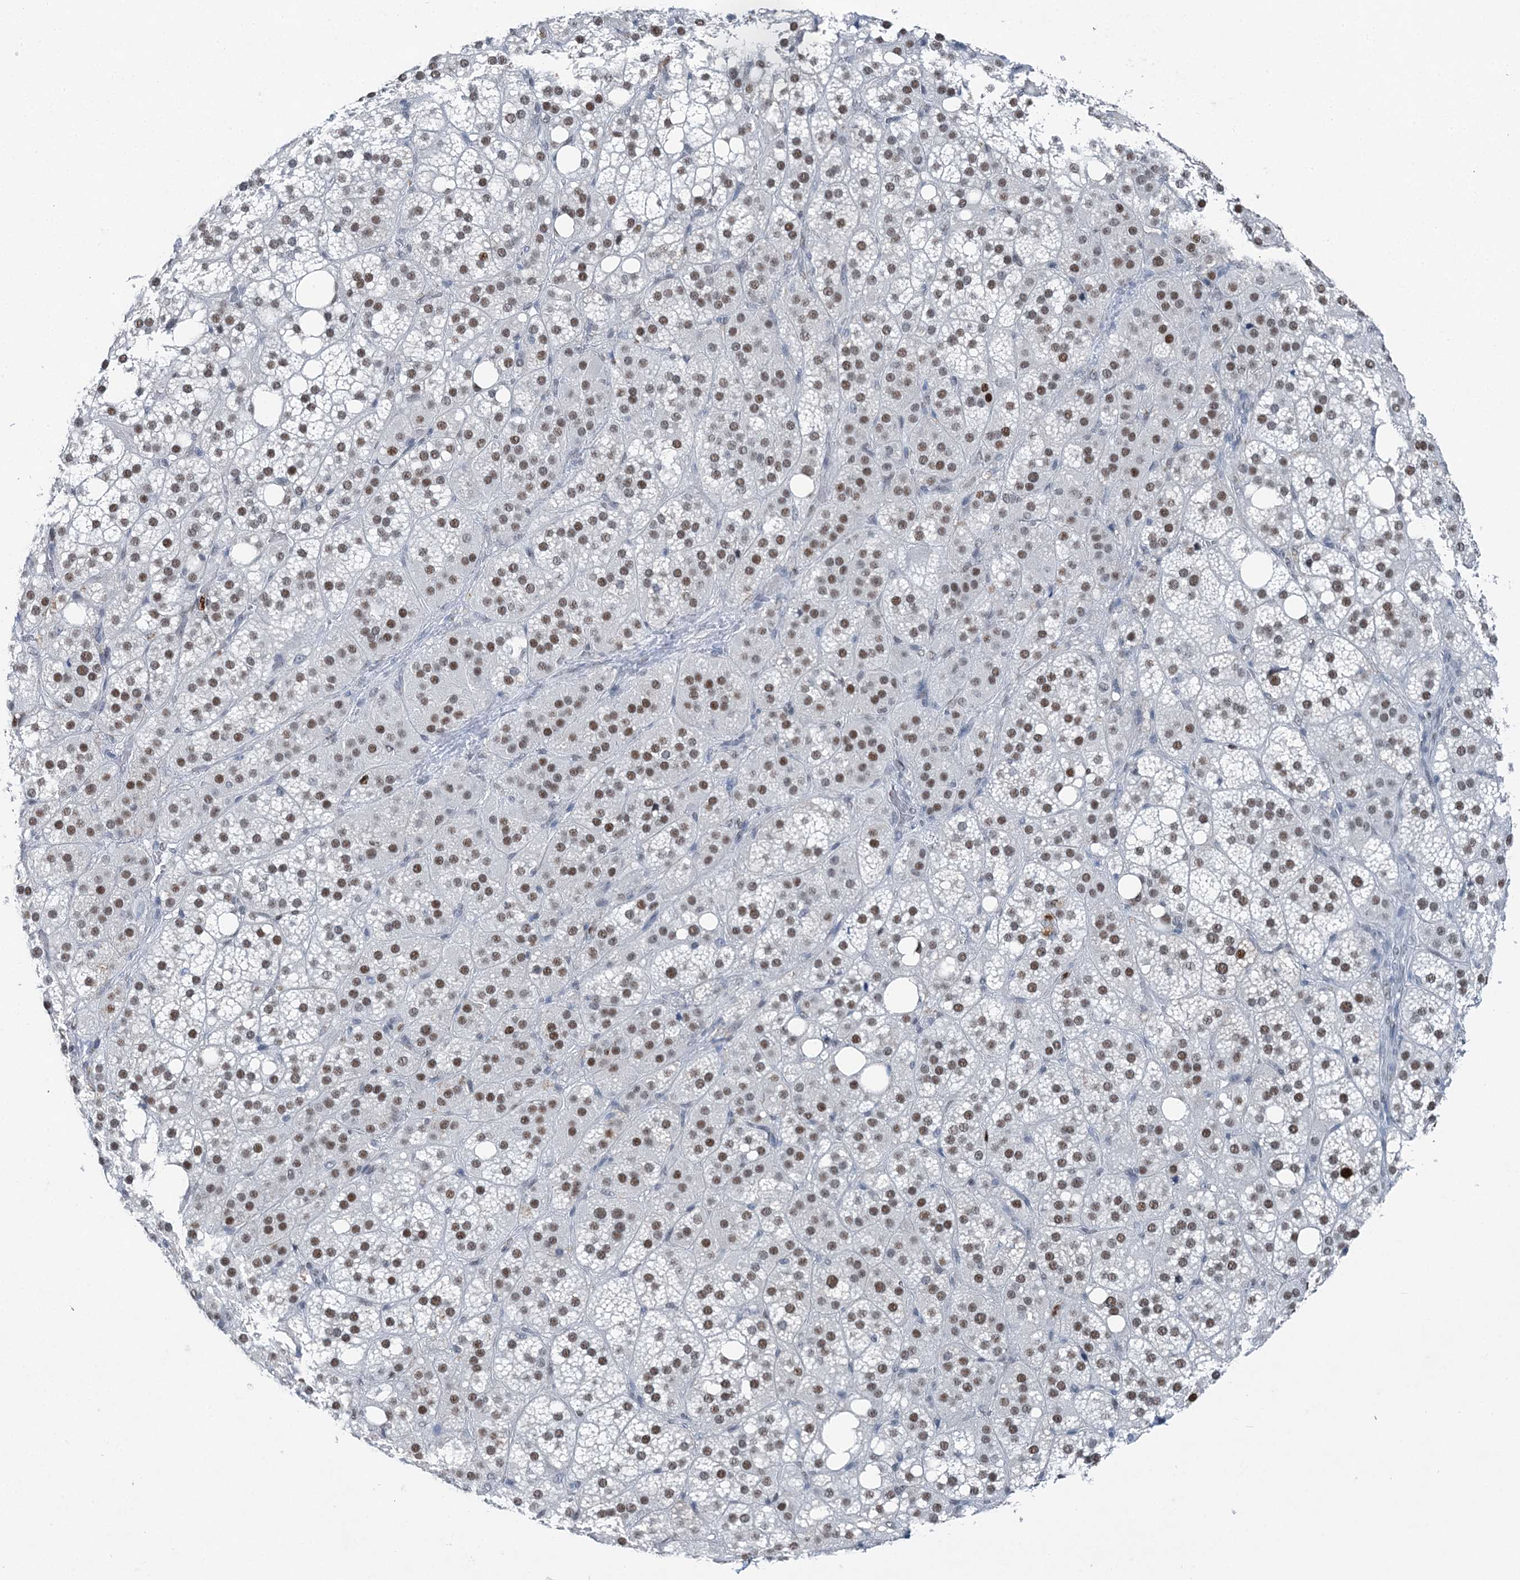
{"staining": {"intensity": "moderate", "quantity": "25%-75%", "location": "cytoplasmic/membranous,nuclear"}, "tissue": "adrenal gland", "cell_type": "Glandular cells", "image_type": "normal", "snomed": [{"axis": "morphology", "description": "Normal tissue, NOS"}, {"axis": "topography", "description": "Adrenal gland"}], "caption": "Brown immunohistochemical staining in benign human adrenal gland reveals moderate cytoplasmic/membranous,nuclear staining in about 25%-75% of glandular cells.", "gene": "HAT1", "patient": {"sex": "female", "age": 59}}